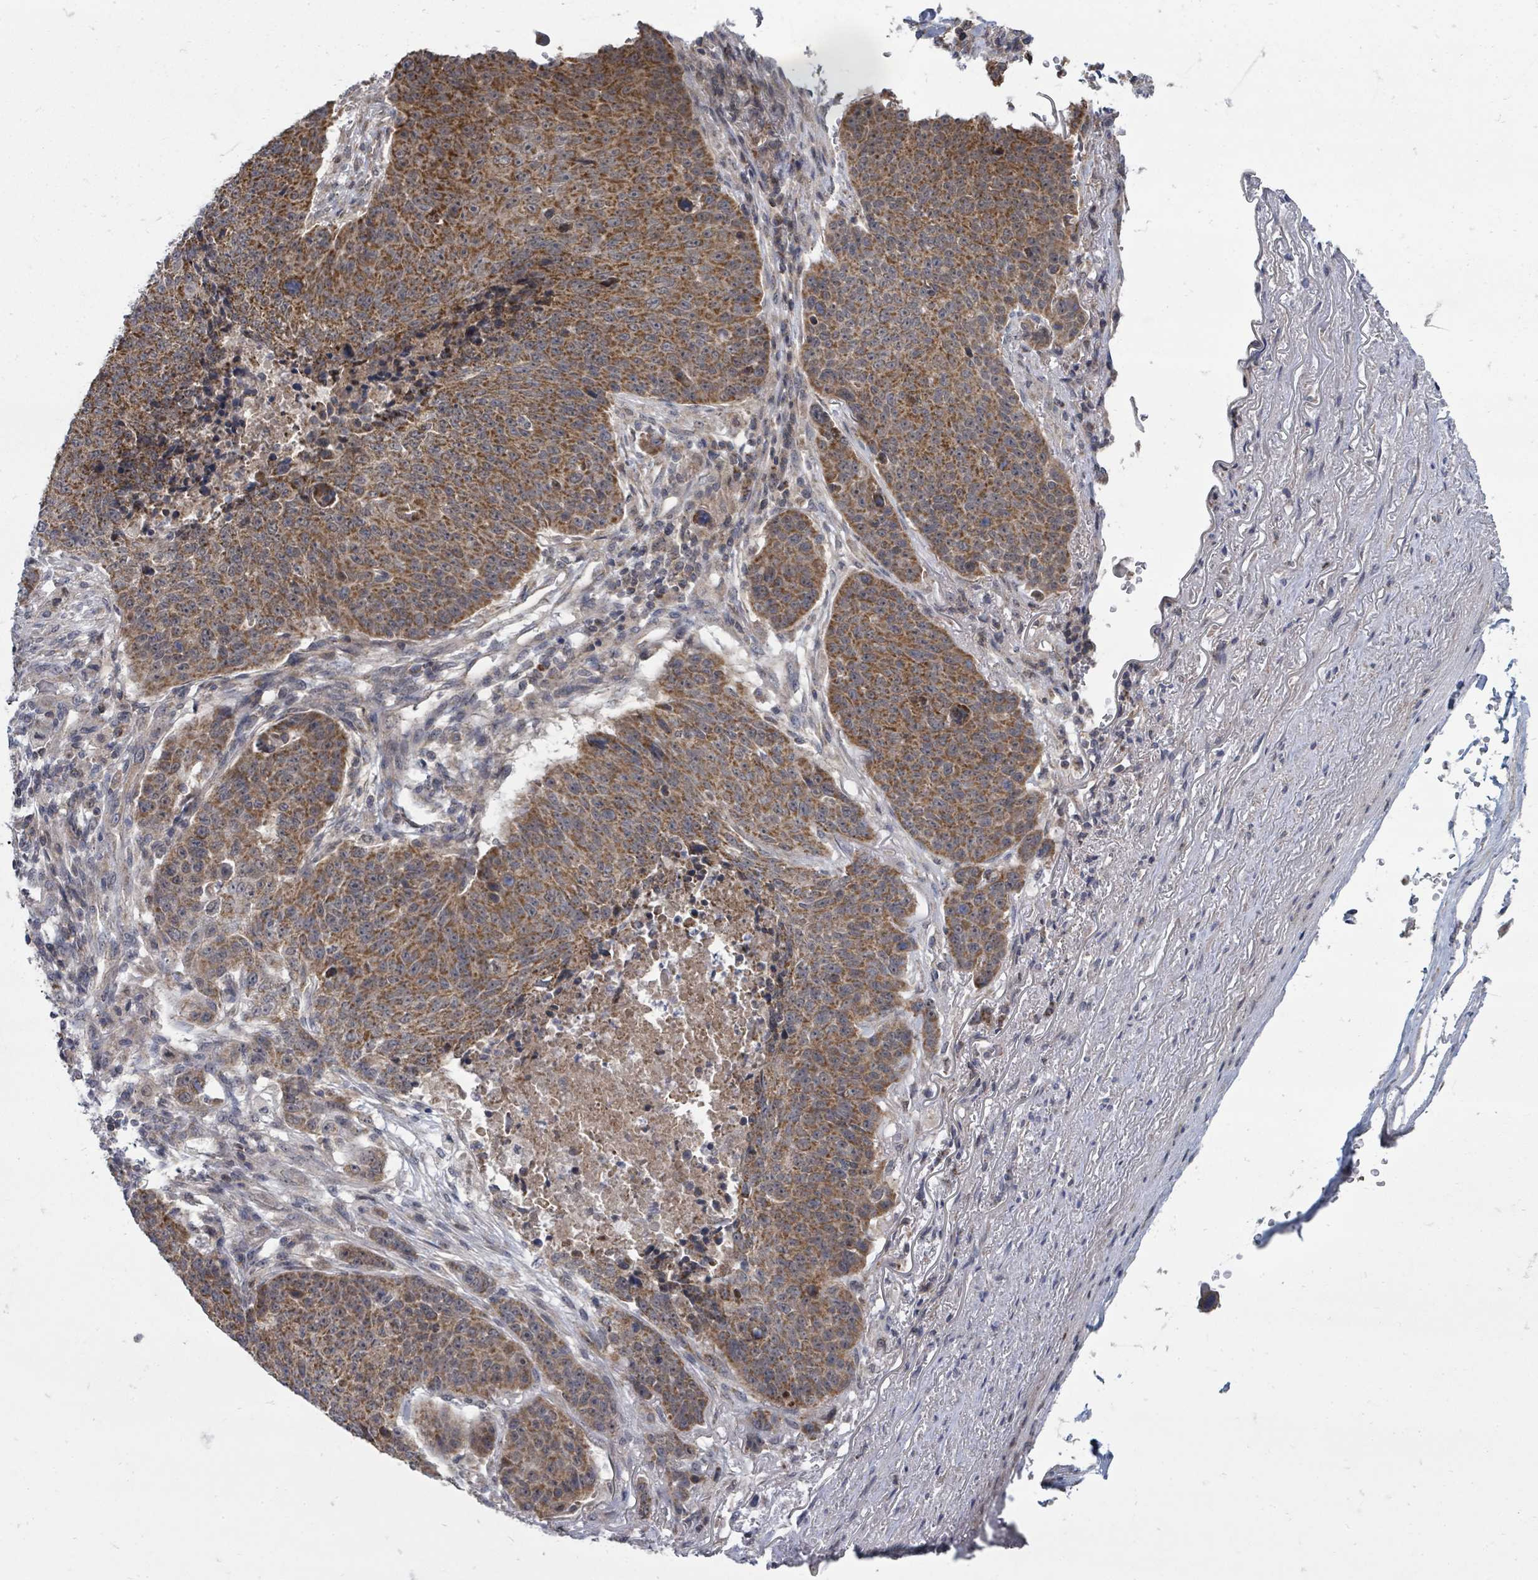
{"staining": {"intensity": "moderate", "quantity": ">75%", "location": "cytoplasmic/membranous"}, "tissue": "lung cancer", "cell_type": "Tumor cells", "image_type": "cancer", "snomed": [{"axis": "morphology", "description": "Normal tissue, NOS"}, {"axis": "morphology", "description": "Squamous cell carcinoma, NOS"}, {"axis": "topography", "description": "Lymph node"}, {"axis": "topography", "description": "Lung"}], "caption": "Immunohistochemical staining of human lung squamous cell carcinoma demonstrates moderate cytoplasmic/membranous protein staining in approximately >75% of tumor cells.", "gene": "MAGOHB", "patient": {"sex": "male", "age": 66}}